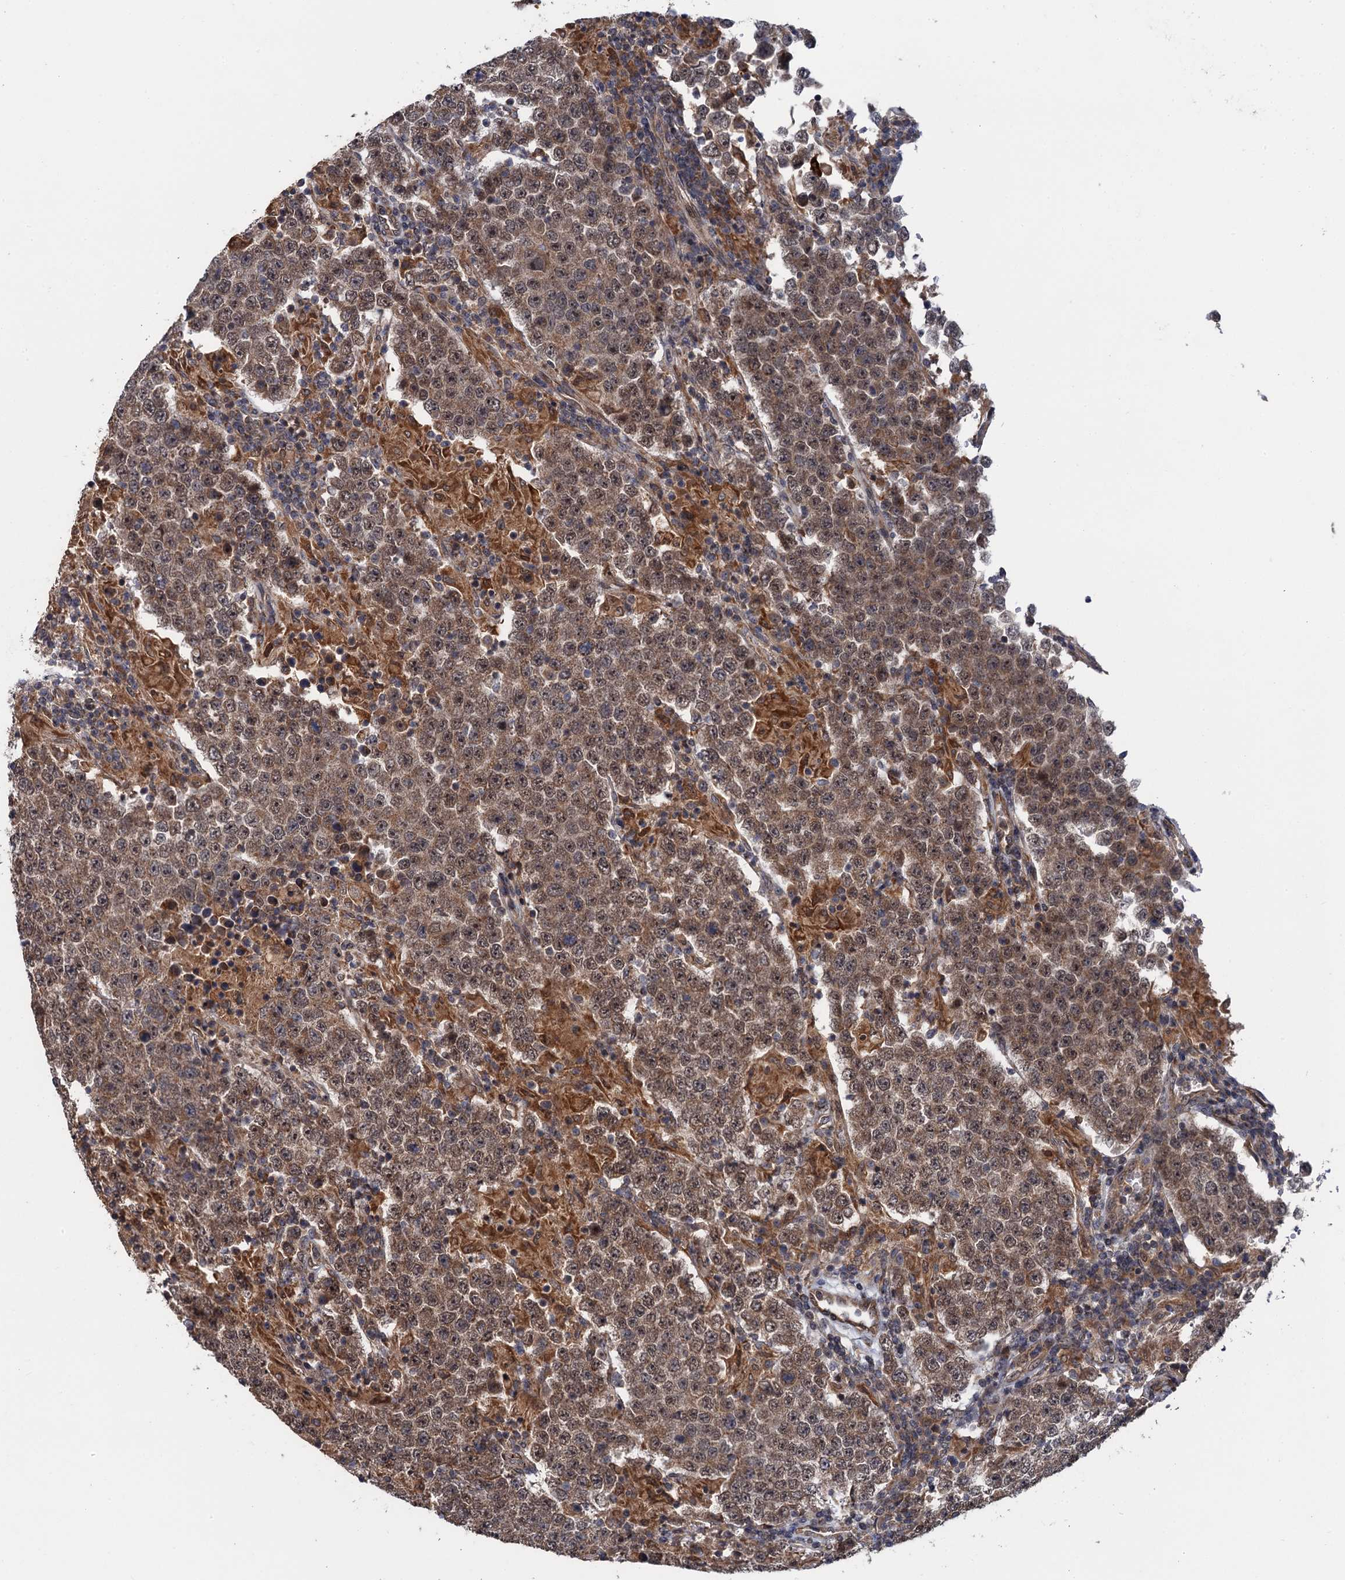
{"staining": {"intensity": "moderate", "quantity": ">75%", "location": "cytoplasmic/membranous,nuclear"}, "tissue": "testis cancer", "cell_type": "Tumor cells", "image_type": "cancer", "snomed": [{"axis": "morphology", "description": "Normal tissue, NOS"}, {"axis": "morphology", "description": "Urothelial carcinoma, High grade"}, {"axis": "morphology", "description": "Seminoma, NOS"}, {"axis": "morphology", "description": "Carcinoma, Embryonal, NOS"}, {"axis": "topography", "description": "Urinary bladder"}, {"axis": "topography", "description": "Testis"}], "caption": "Testis cancer (embryonal carcinoma) stained for a protein shows moderate cytoplasmic/membranous and nuclear positivity in tumor cells.", "gene": "FSIP1", "patient": {"sex": "male", "age": 41}}